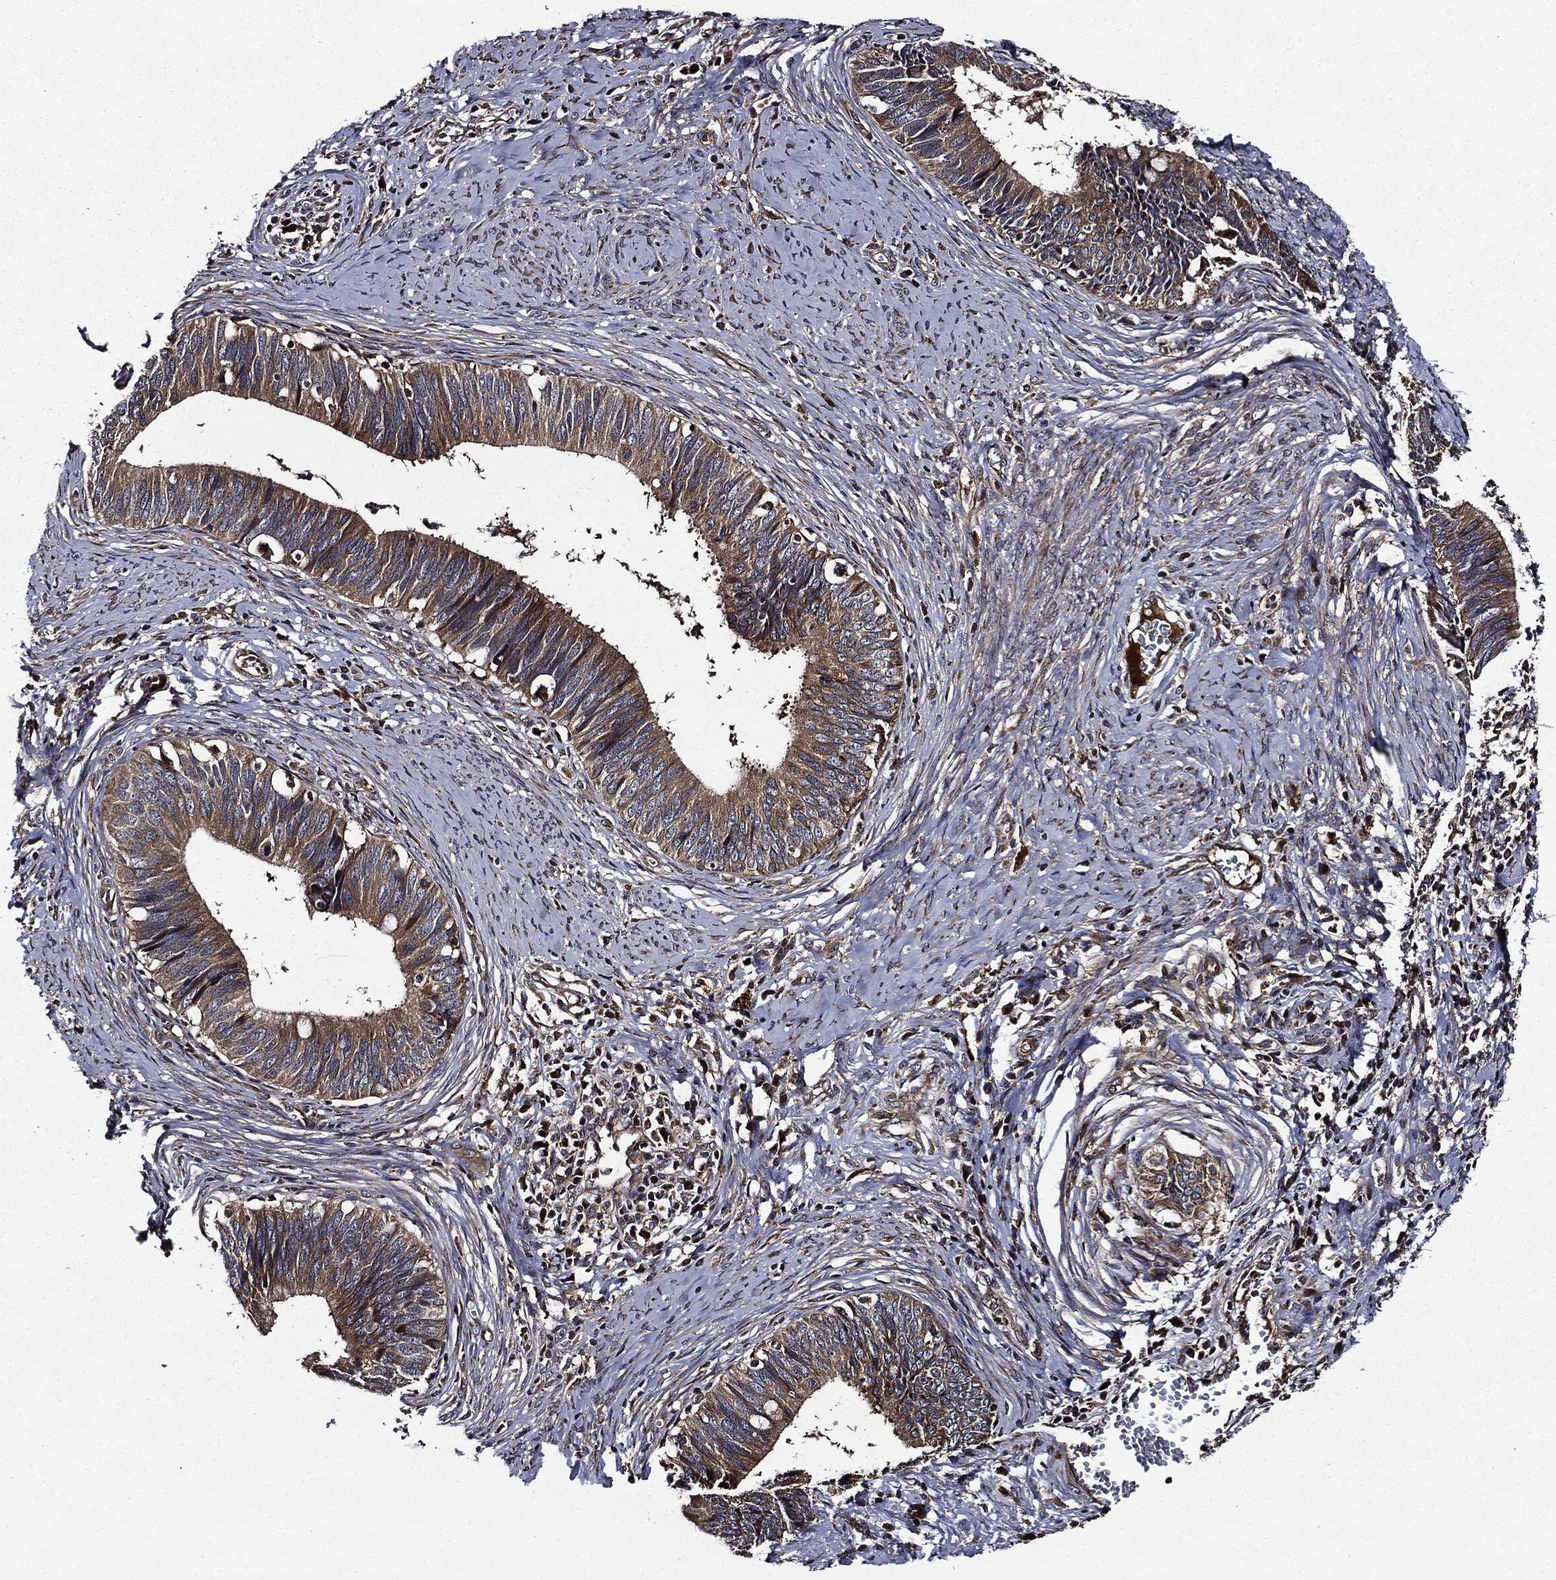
{"staining": {"intensity": "moderate", "quantity": "25%-75%", "location": "cytoplasmic/membranous"}, "tissue": "cervical cancer", "cell_type": "Tumor cells", "image_type": "cancer", "snomed": [{"axis": "morphology", "description": "Adenocarcinoma, NOS"}, {"axis": "topography", "description": "Cervix"}], "caption": "Immunohistochemical staining of human adenocarcinoma (cervical) displays medium levels of moderate cytoplasmic/membranous staining in about 25%-75% of tumor cells.", "gene": "HTT", "patient": {"sex": "female", "age": 42}}